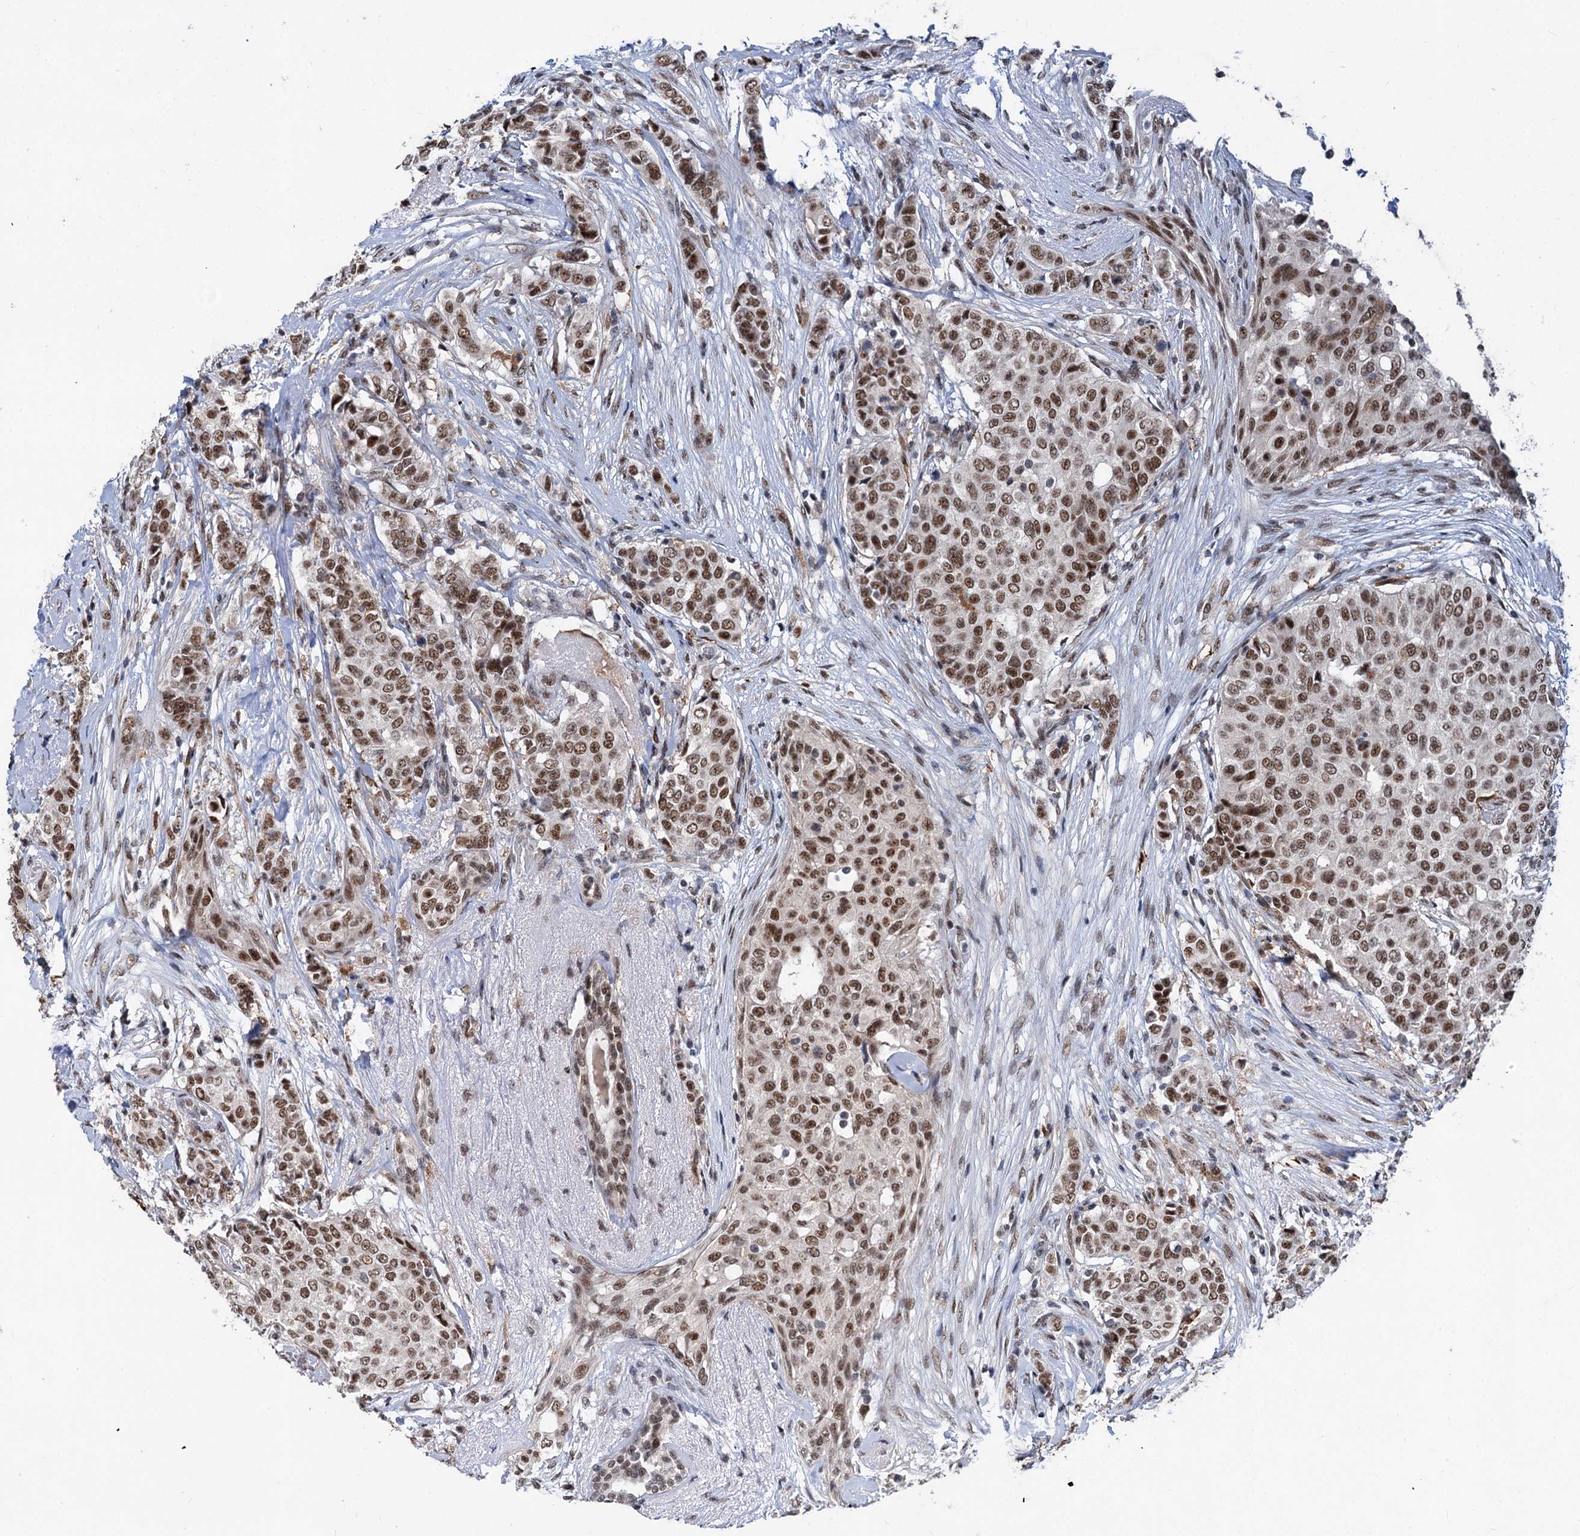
{"staining": {"intensity": "moderate", "quantity": ">75%", "location": "nuclear"}, "tissue": "breast cancer", "cell_type": "Tumor cells", "image_type": "cancer", "snomed": [{"axis": "morphology", "description": "Lobular carcinoma"}, {"axis": "topography", "description": "Breast"}], "caption": "Brown immunohistochemical staining in breast cancer (lobular carcinoma) exhibits moderate nuclear expression in approximately >75% of tumor cells.", "gene": "PHF8", "patient": {"sex": "female", "age": 51}}